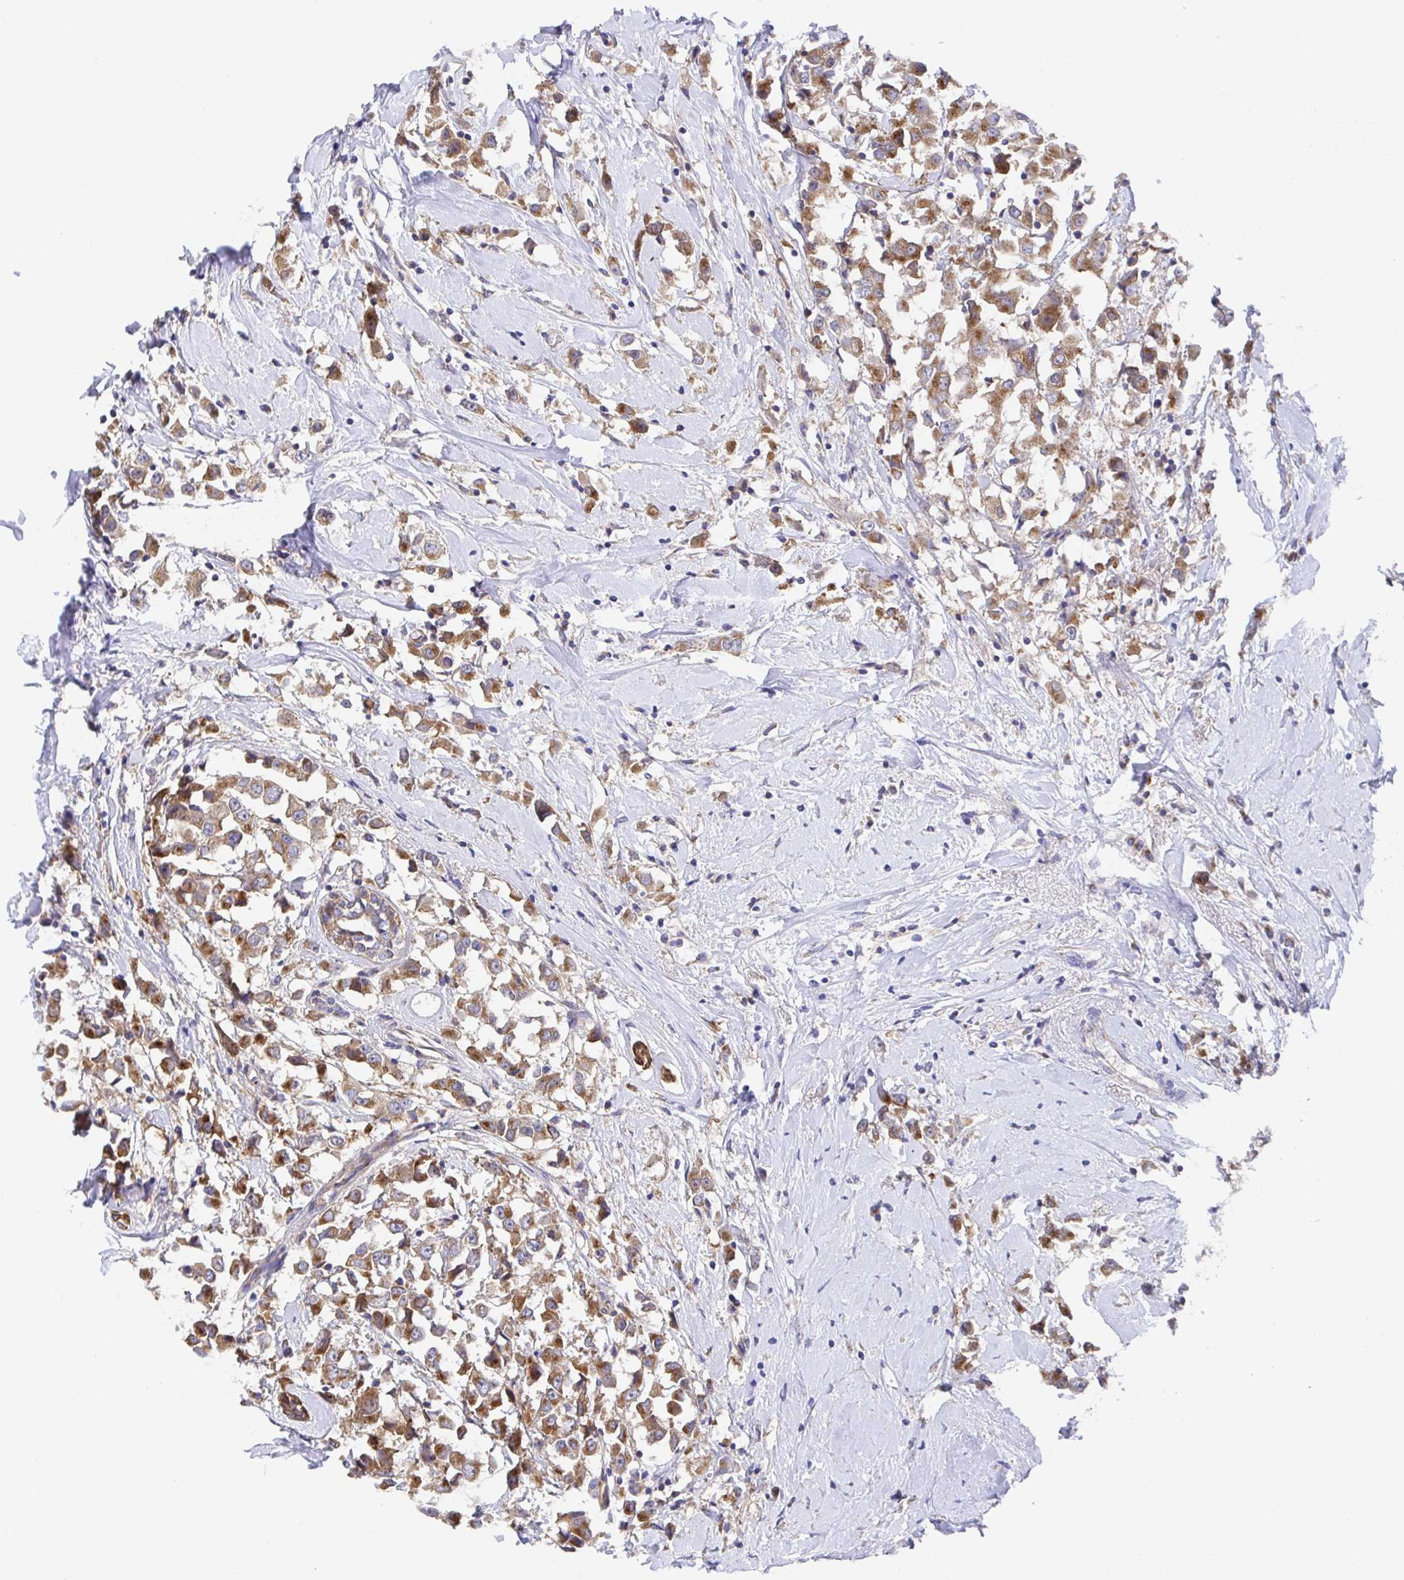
{"staining": {"intensity": "moderate", "quantity": ">75%", "location": "cytoplasmic/membranous"}, "tissue": "breast cancer", "cell_type": "Tumor cells", "image_type": "cancer", "snomed": [{"axis": "morphology", "description": "Duct carcinoma"}, {"axis": "topography", "description": "Breast"}], "caption": "Immunohistochemical staining of human intraductal carcinoma (breast) demonstrates moderate cytoplasmic/membranous protein expression in approximately >75% of tumor cells. Using DAB (brown) and hematoxylin (blue) stains, captured at high magnification using brightfield microscopy.", "gene": "GOLGA1", "patient": {"sex": "female", "age": 61}}